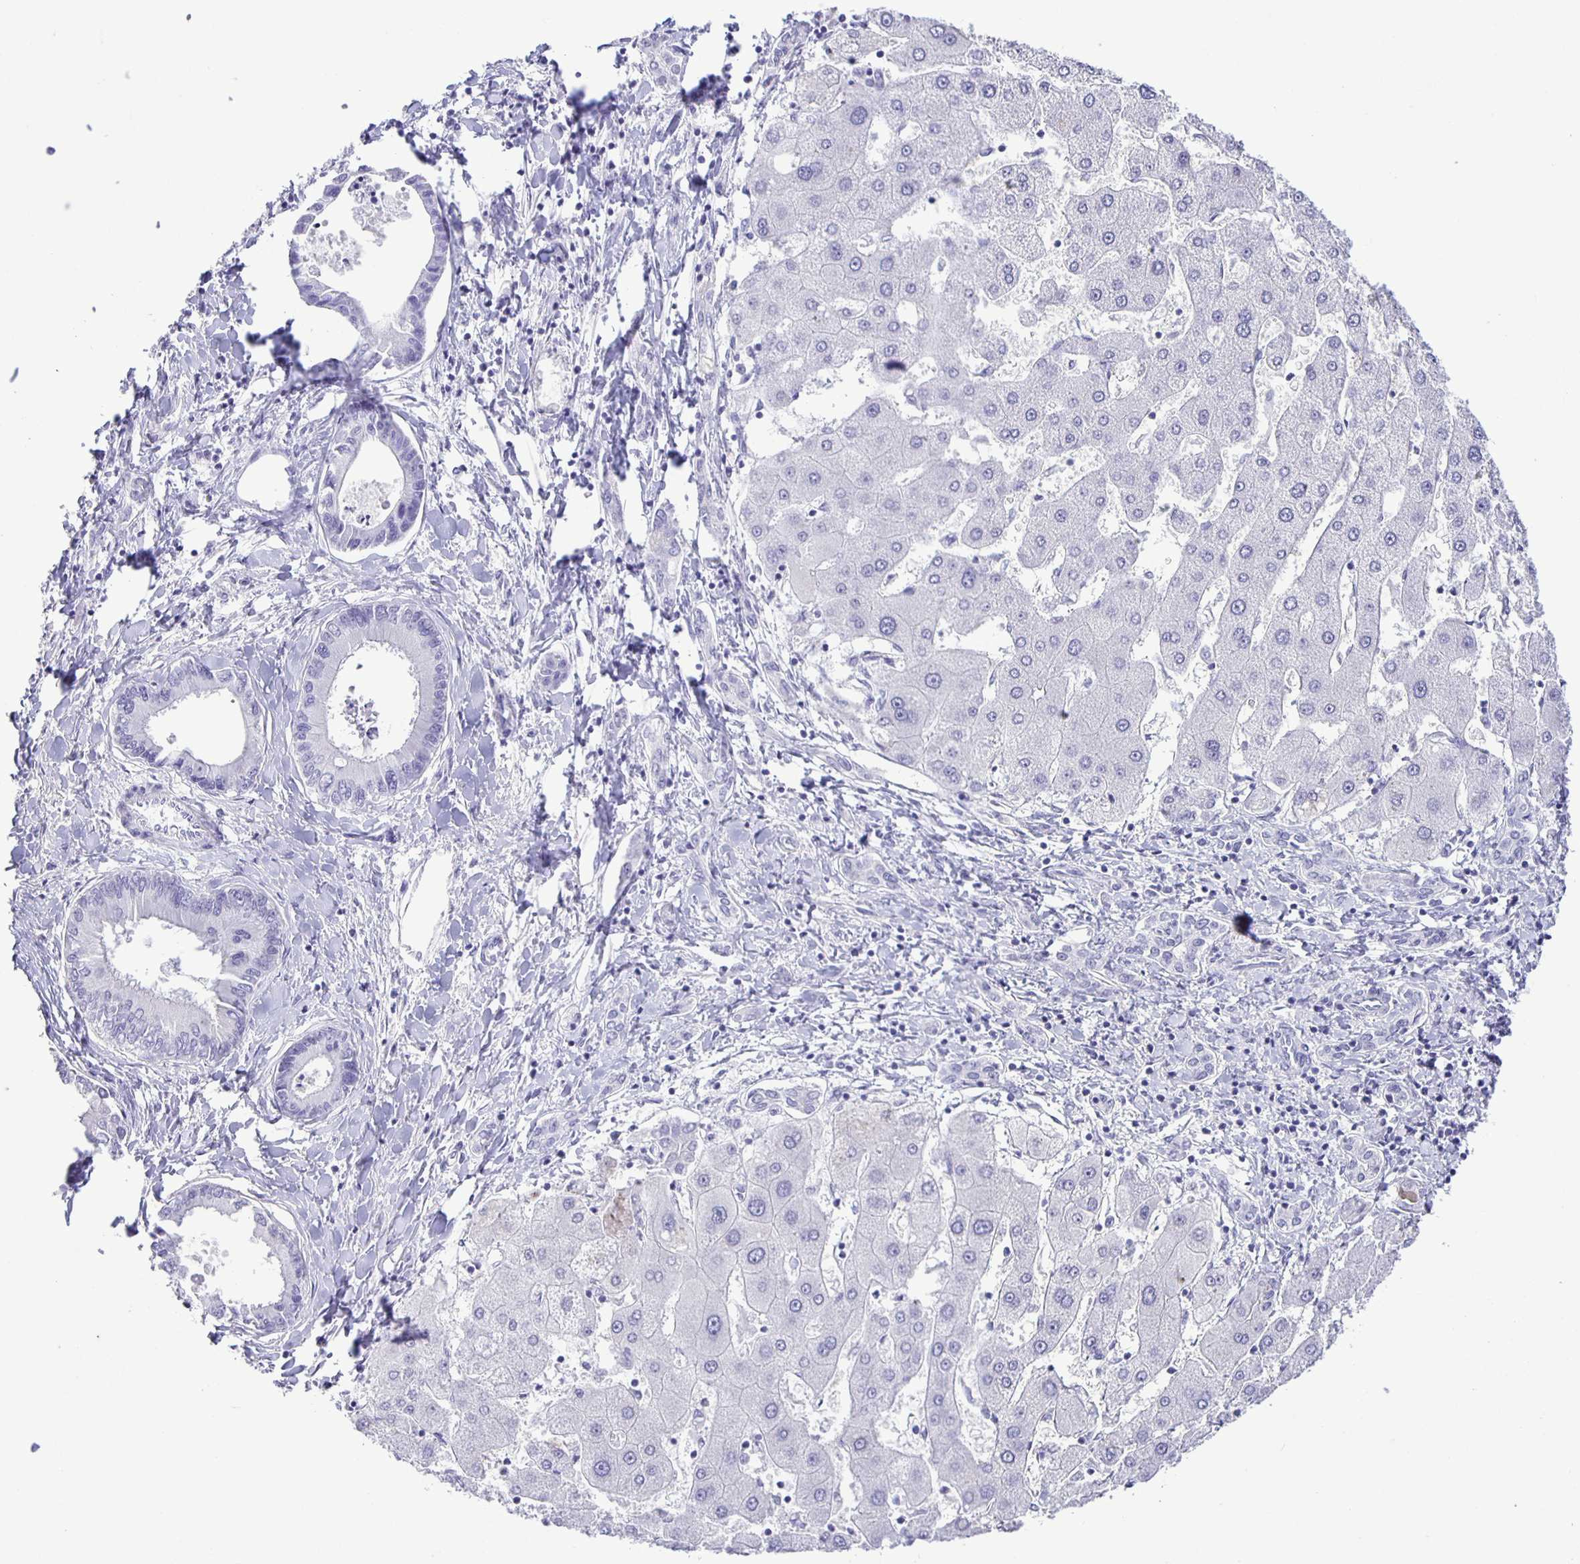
{"staining": {"intensity": "negative", "quantity": "none", "location": "none"}, "tissue": "liver cancer", "cell_type": "Tumor cells", "image_type": "cancer", "snomed": [{"axis": "morphology", "description": "Cholangiocarcinoma"}, {"axis": "topography", "description": "Liver"}], "caption": "This photomicrograph is of liver cancer stained with immunohistochemistry to label a protein in brown with the nuclei are counter-stained blue. There is no positivity in tumor cells.", "gene": "EZHIP", "patient": {"sex": "male", "age": 66}}